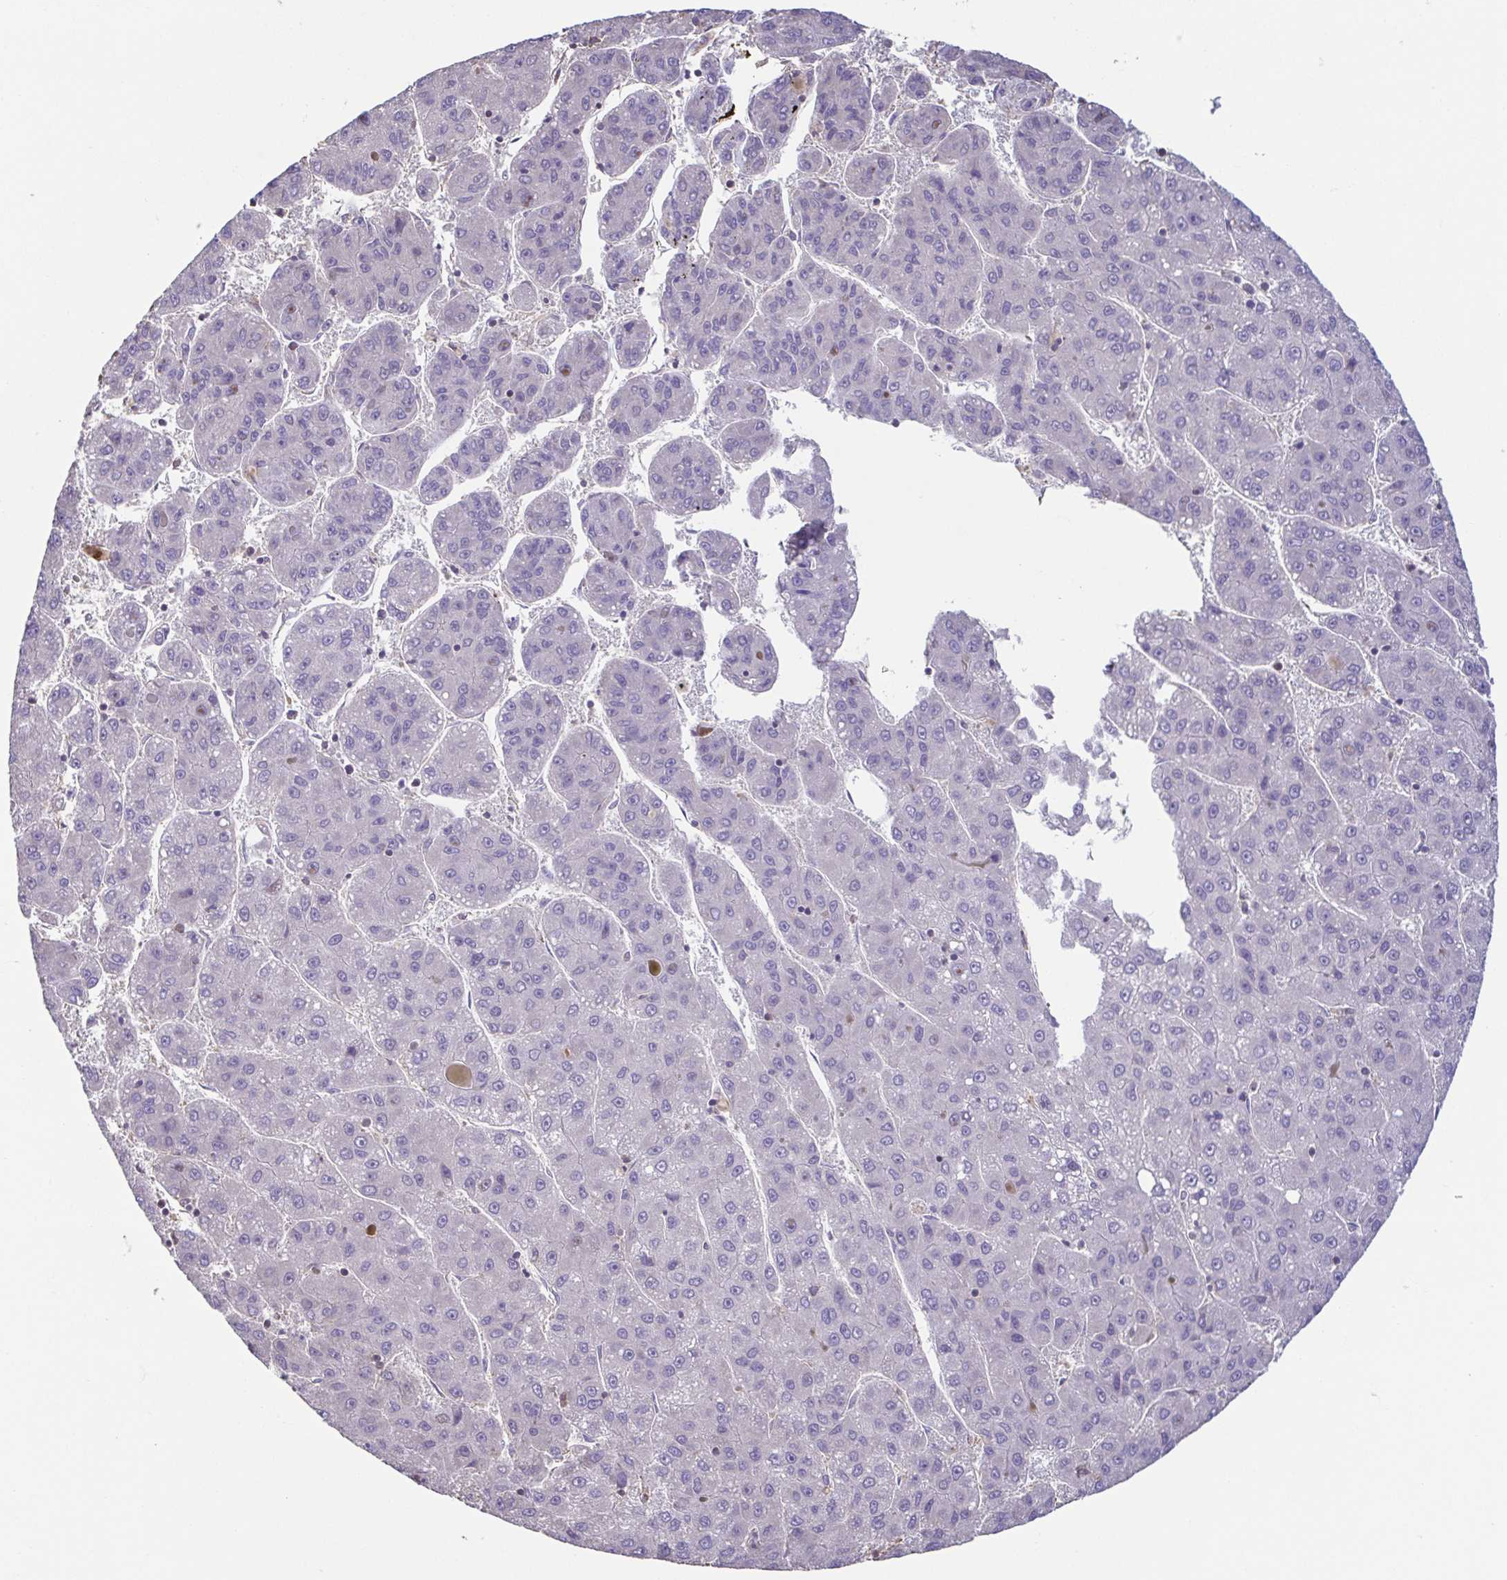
{"staining": {"intensity": "negative", "quantity": "none", "location": "none"}, "tissue": "liver cancer", "cell_type": "Tumor cells", "image_type": "cancer", "snomed": [{"axis": "morphology", "description": "Carcinoma, Hepatocellular, NOS"}, {"axis": "topography", "description": "Liver"}], "caption": "High power microscopy photomicrograph of an immunohistochemistry (IHC) histopathology image of liver hepatocellular carcinoma, revealing no significant positivity in tumor cells.", "gene": "ACTRT2", "patient": {"sex": "female", "age": 82}}